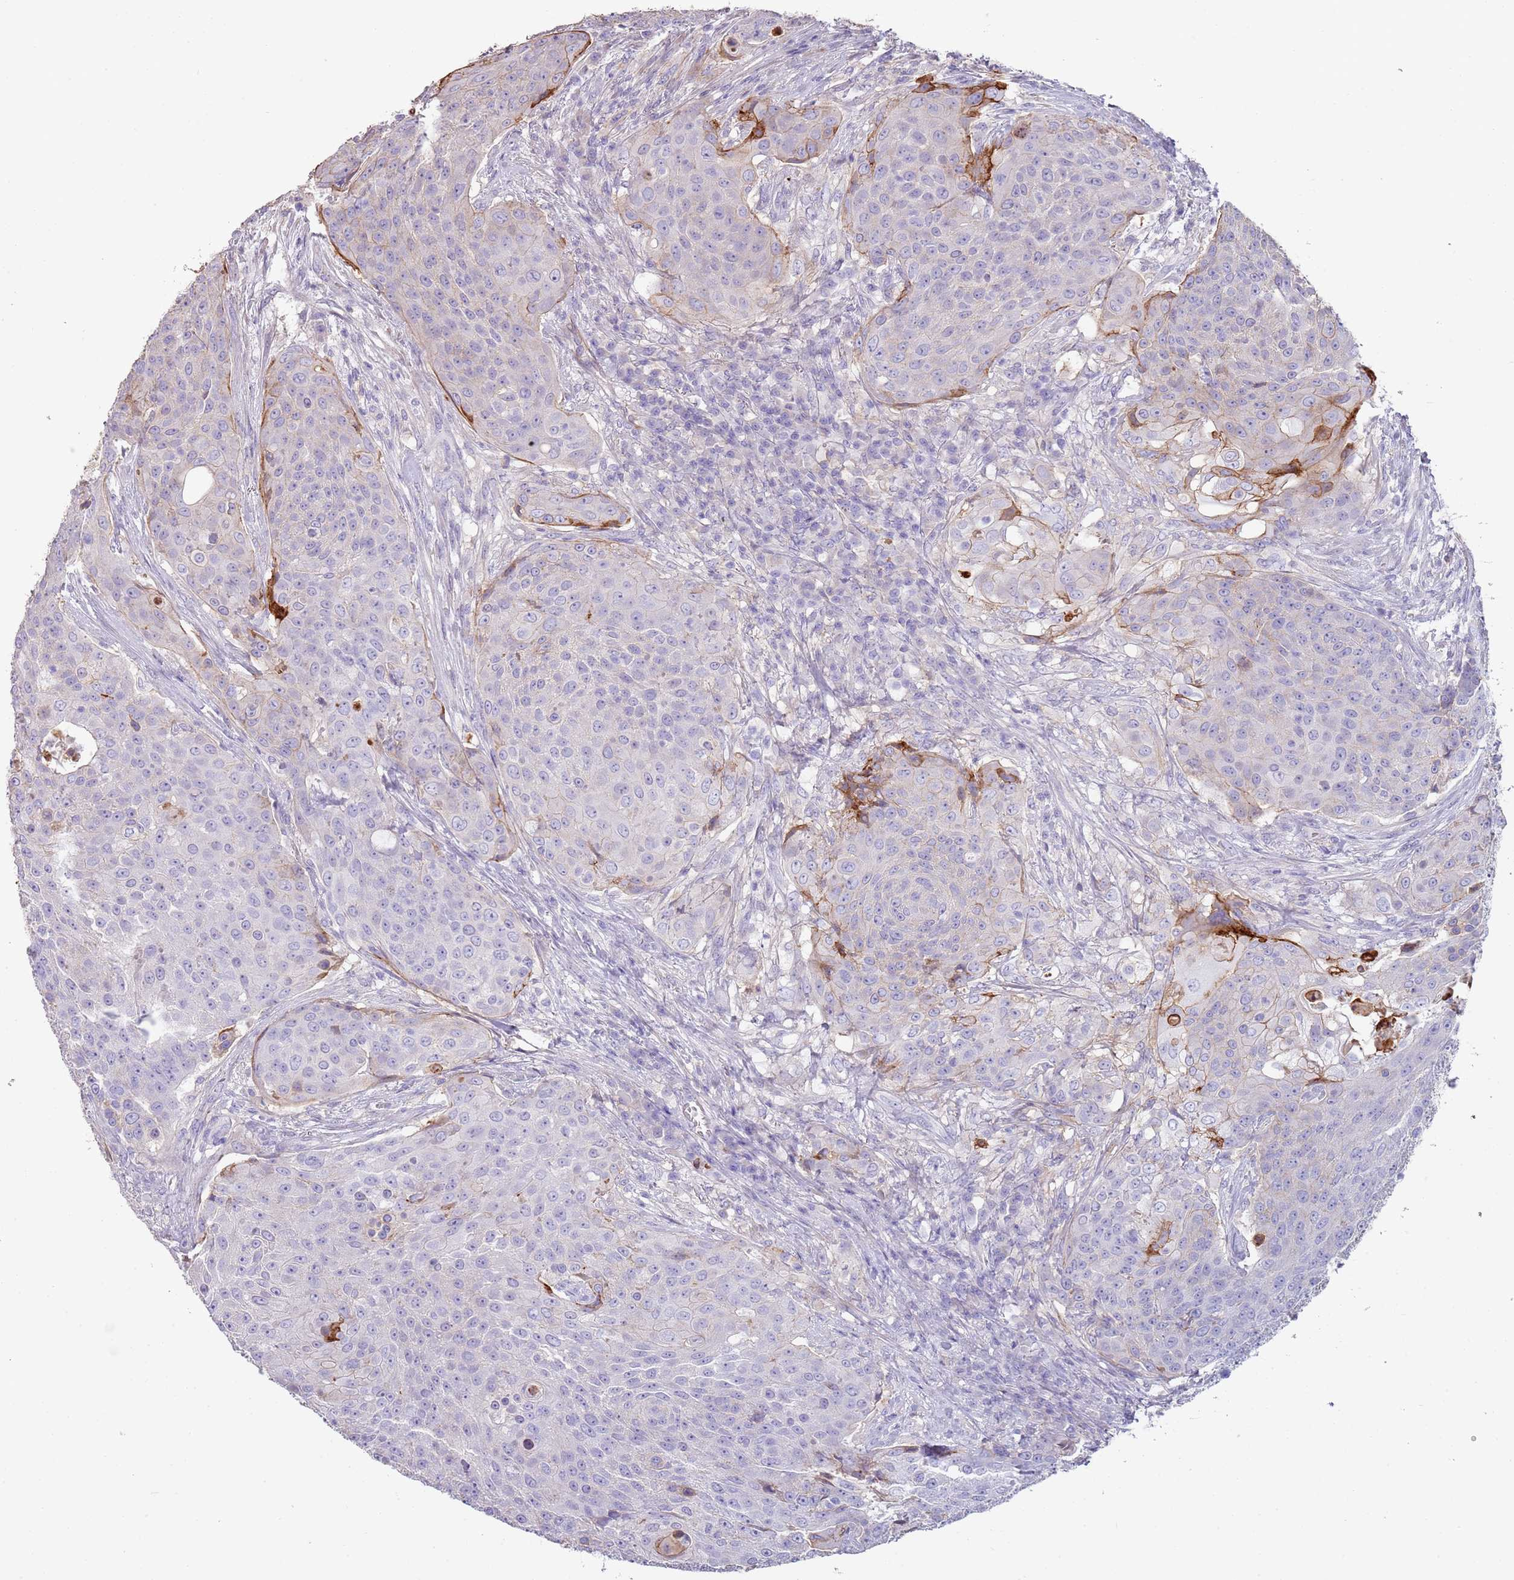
{"staining": {"intensity": "negative", "quantity": "none", "location": "none"}, "tissue": "urothelial cancer", "cell_type": "Tumor cells", "image_type": "cancer", "snomed": [{"axis": "morphology", "description": "Urothelial carcinoma, High grade"}, {"axis": "topography", "description": "Urinary bladder"}], "caption": "DAB (3,3'-diaminobenzidine) immunohistochemical staining of urothelial carcinoma (high-grade) reveals no significant expression in tumor cells.", "gene": "NBPF3", "patient": {"sex": "female", "age": 63}}